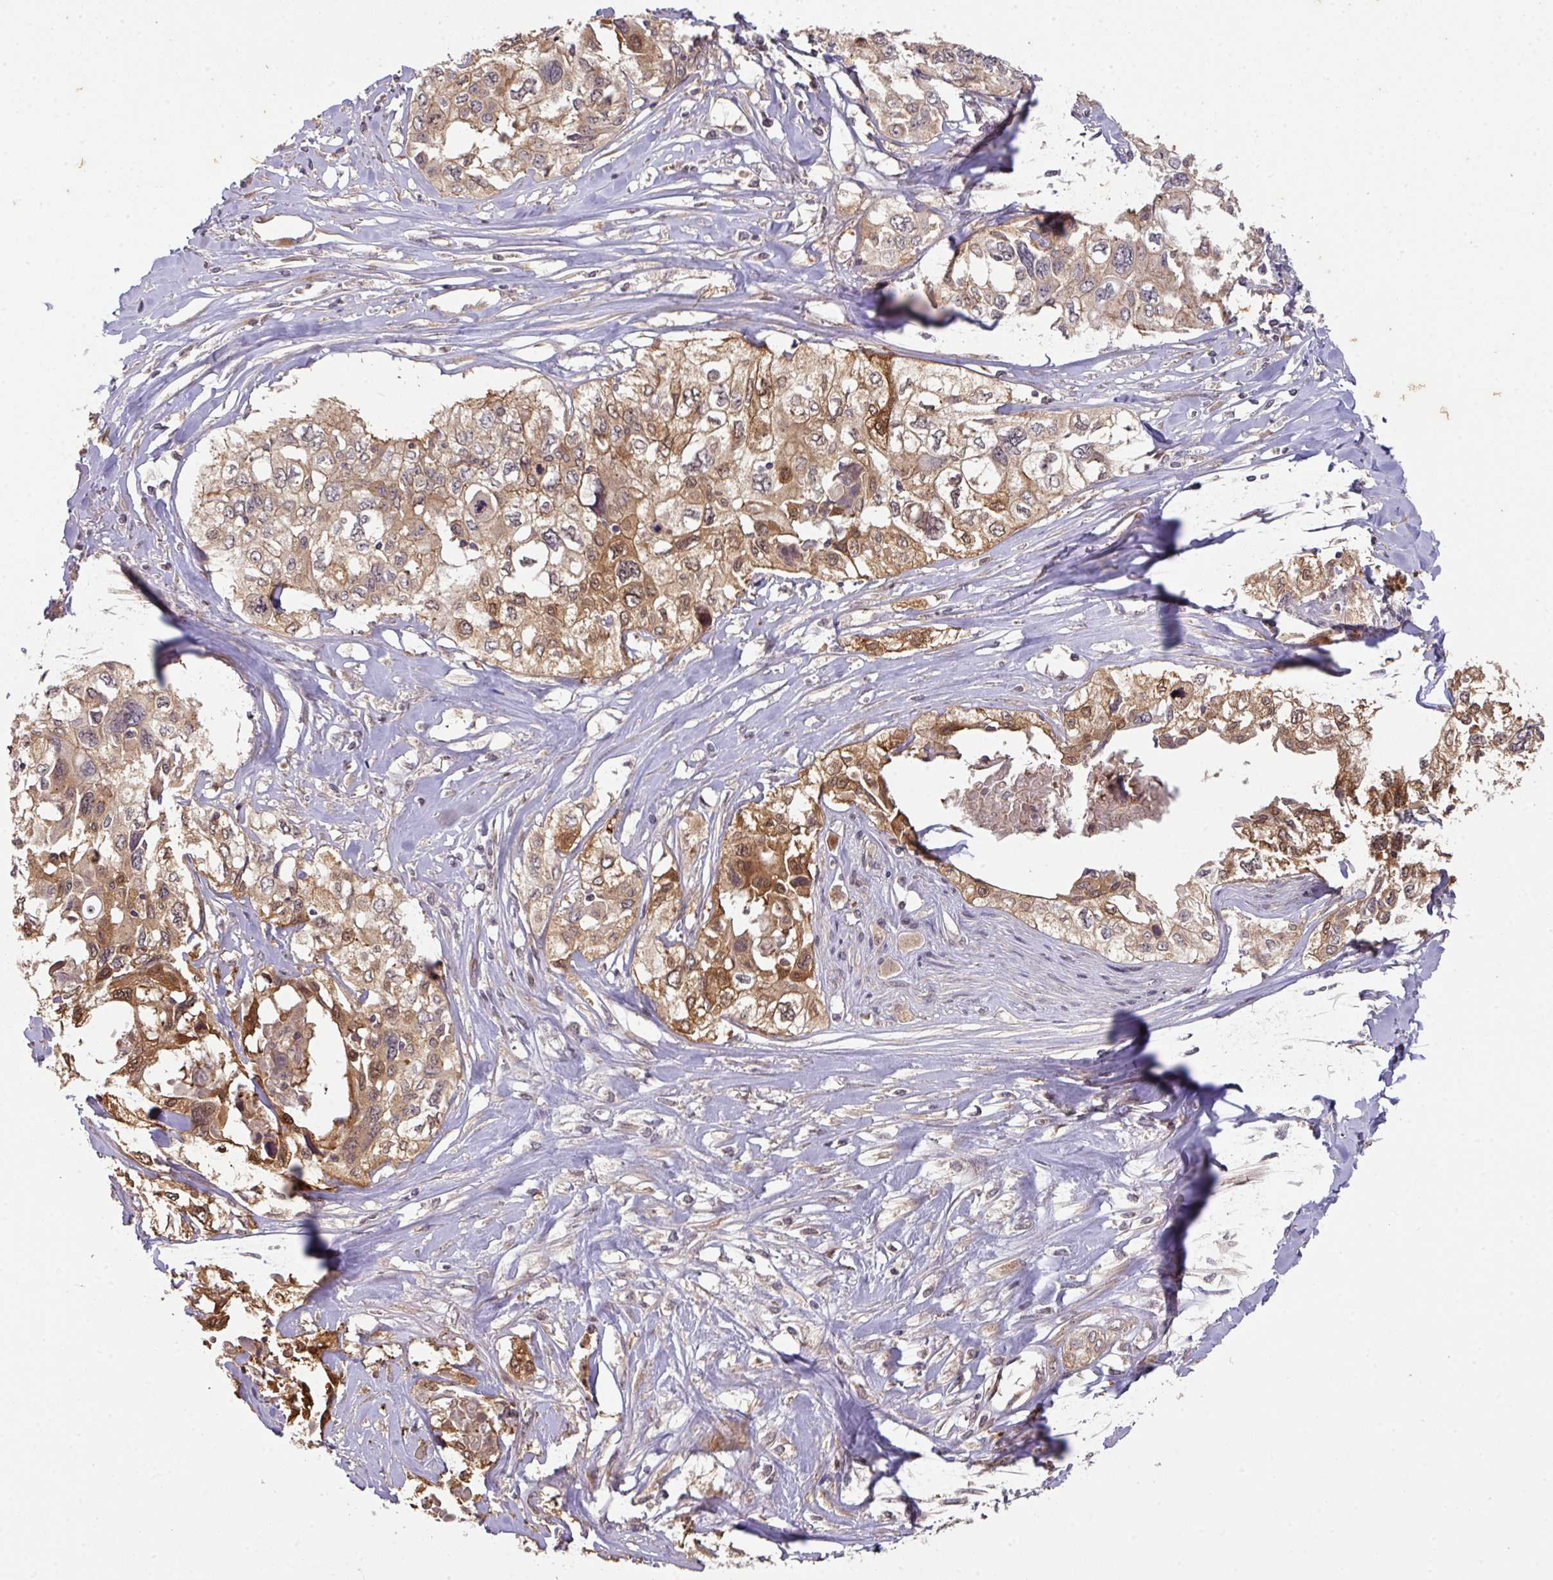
{"staining": {"intensity": "moderate", "quantity": "25%-75%", "location": "cytoplasmic/membranous"}, "tissue": "cervical cancer", "cell_type": "Tumor cells", "image_type": "cancer", "snomed": [{"axis": "morphology", "description": "Squamous cell carcinoma, NOS"}, {"axis": "topography", "description": "Cervix"}], "caption": "Protein staining displays moderate cytoplasmic/membranous positivity in approximately 25%-75% of tumor cells in squamous cell carcinoma (cervical).", "gene": "CYFIP2", "patient": {"sex": "female", "age": 31}}